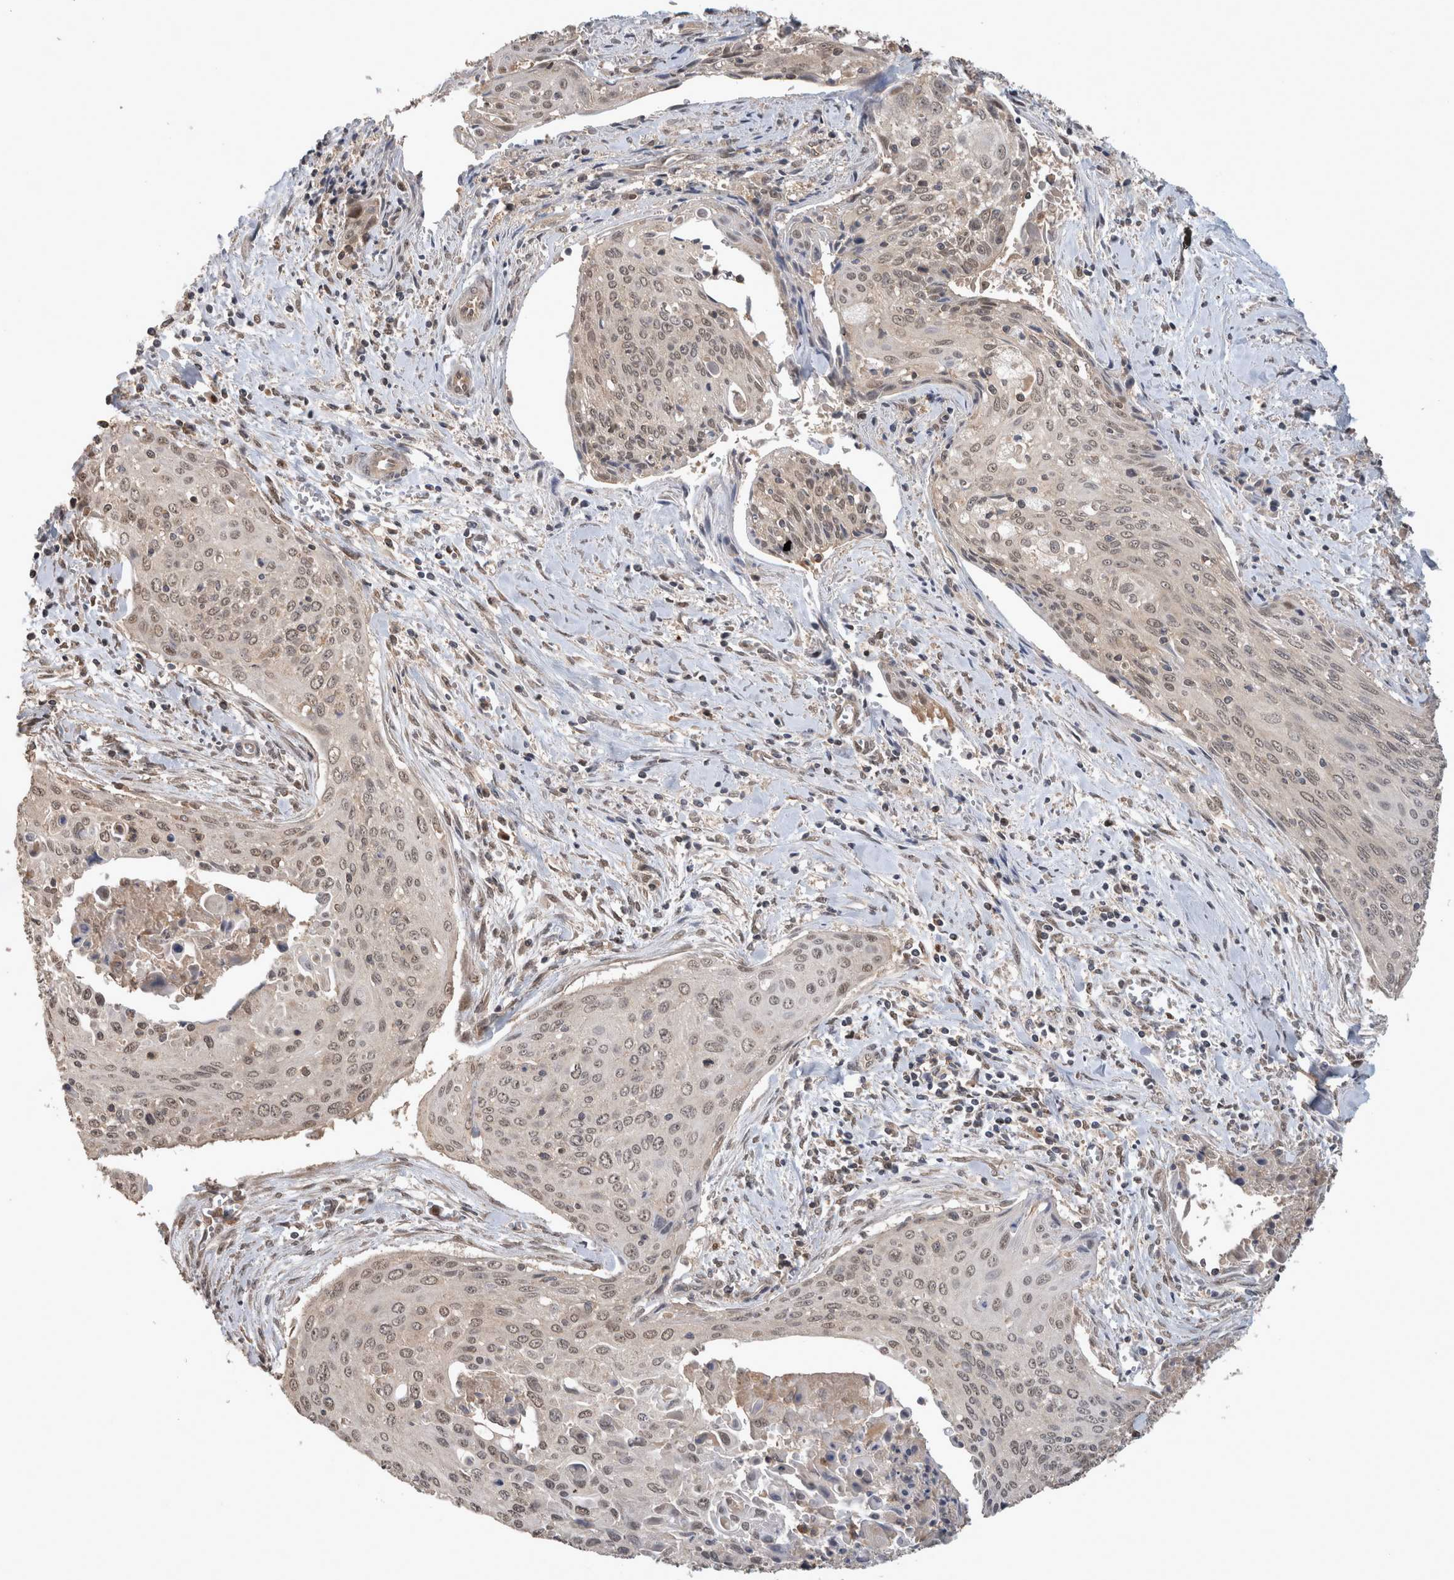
{"staining": {"intensity": "weak", "quantity": ">75%", "location": "nuclear"}, "tissue": "cervical cancer", "cell_type": "Tumor cells", "image_type": "cancer", "snomed": [{"axis": "morphology", "description": "Squamous cell carcinoma, NOS"}, {"axis": "topography", "description": "Cervix"}], "caption": "Weak nuclear protein positivity is seen in about >75% of tumor cells in squamous cell carcinoma (cervical). (Stains: DAB (3,3'-diaminobenzidine) in brown, nuclei in blue, Microscopy: brightfield microscopy at high magnification).", "gene": "OTUD7B", "patient": {"sex": "female", "age": 55}}